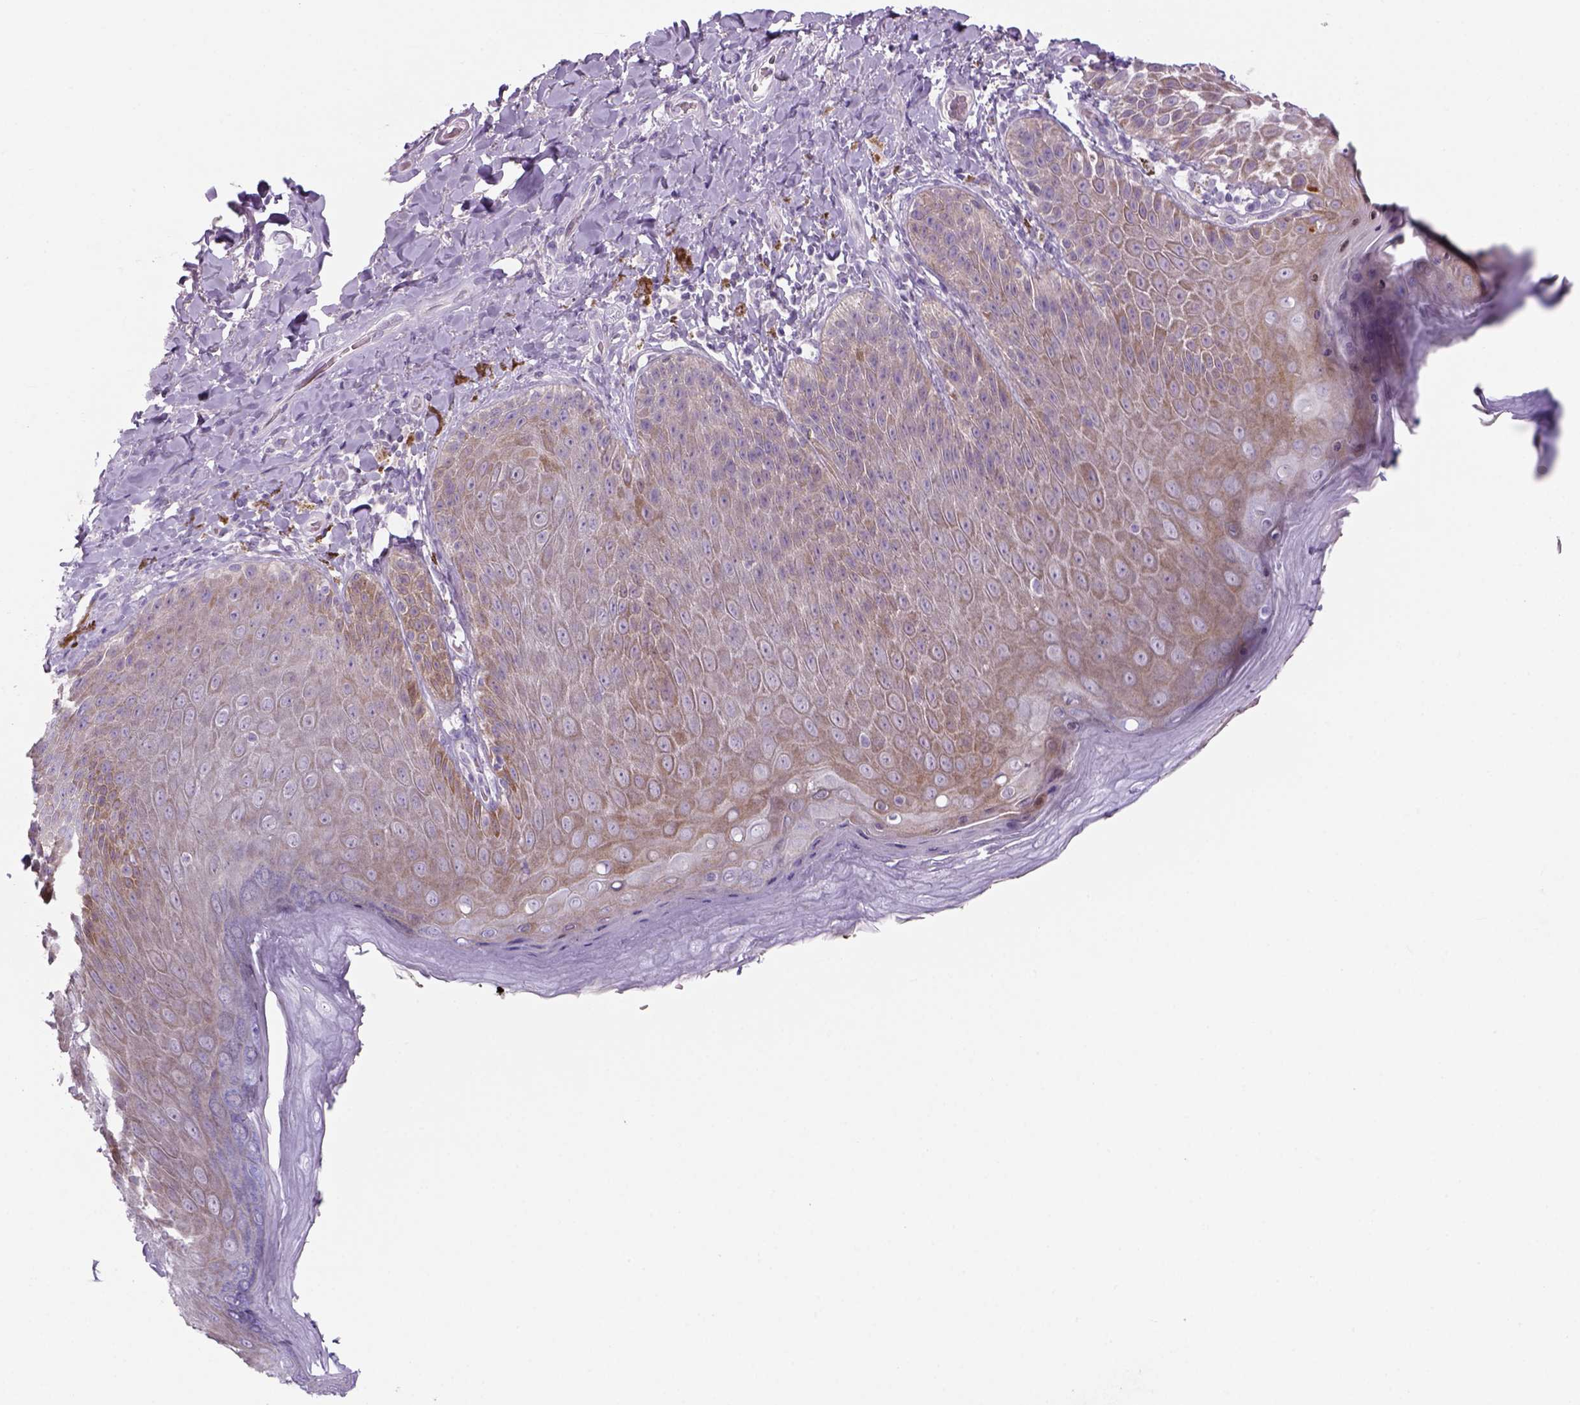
{"staining": {"intensity": "weak", "quantity": "25%-75%", "location": "cytoplasmic/membranous"}, "tissue": "skin", "cell_type": "Epidermal cells", "image_type": "normal", "snomed": [{"axis": "morphology", "description": "Normal tissue, NOS"}, {"axis": "topography", "description": "Anal"}], "caption": "A brown stain shows weak cytoplasmic/membranous expression of a protein in epidermal cells of benign human skin.", "gene": "ADGRV1", "patient": {"sex": "male", "age": 53}}